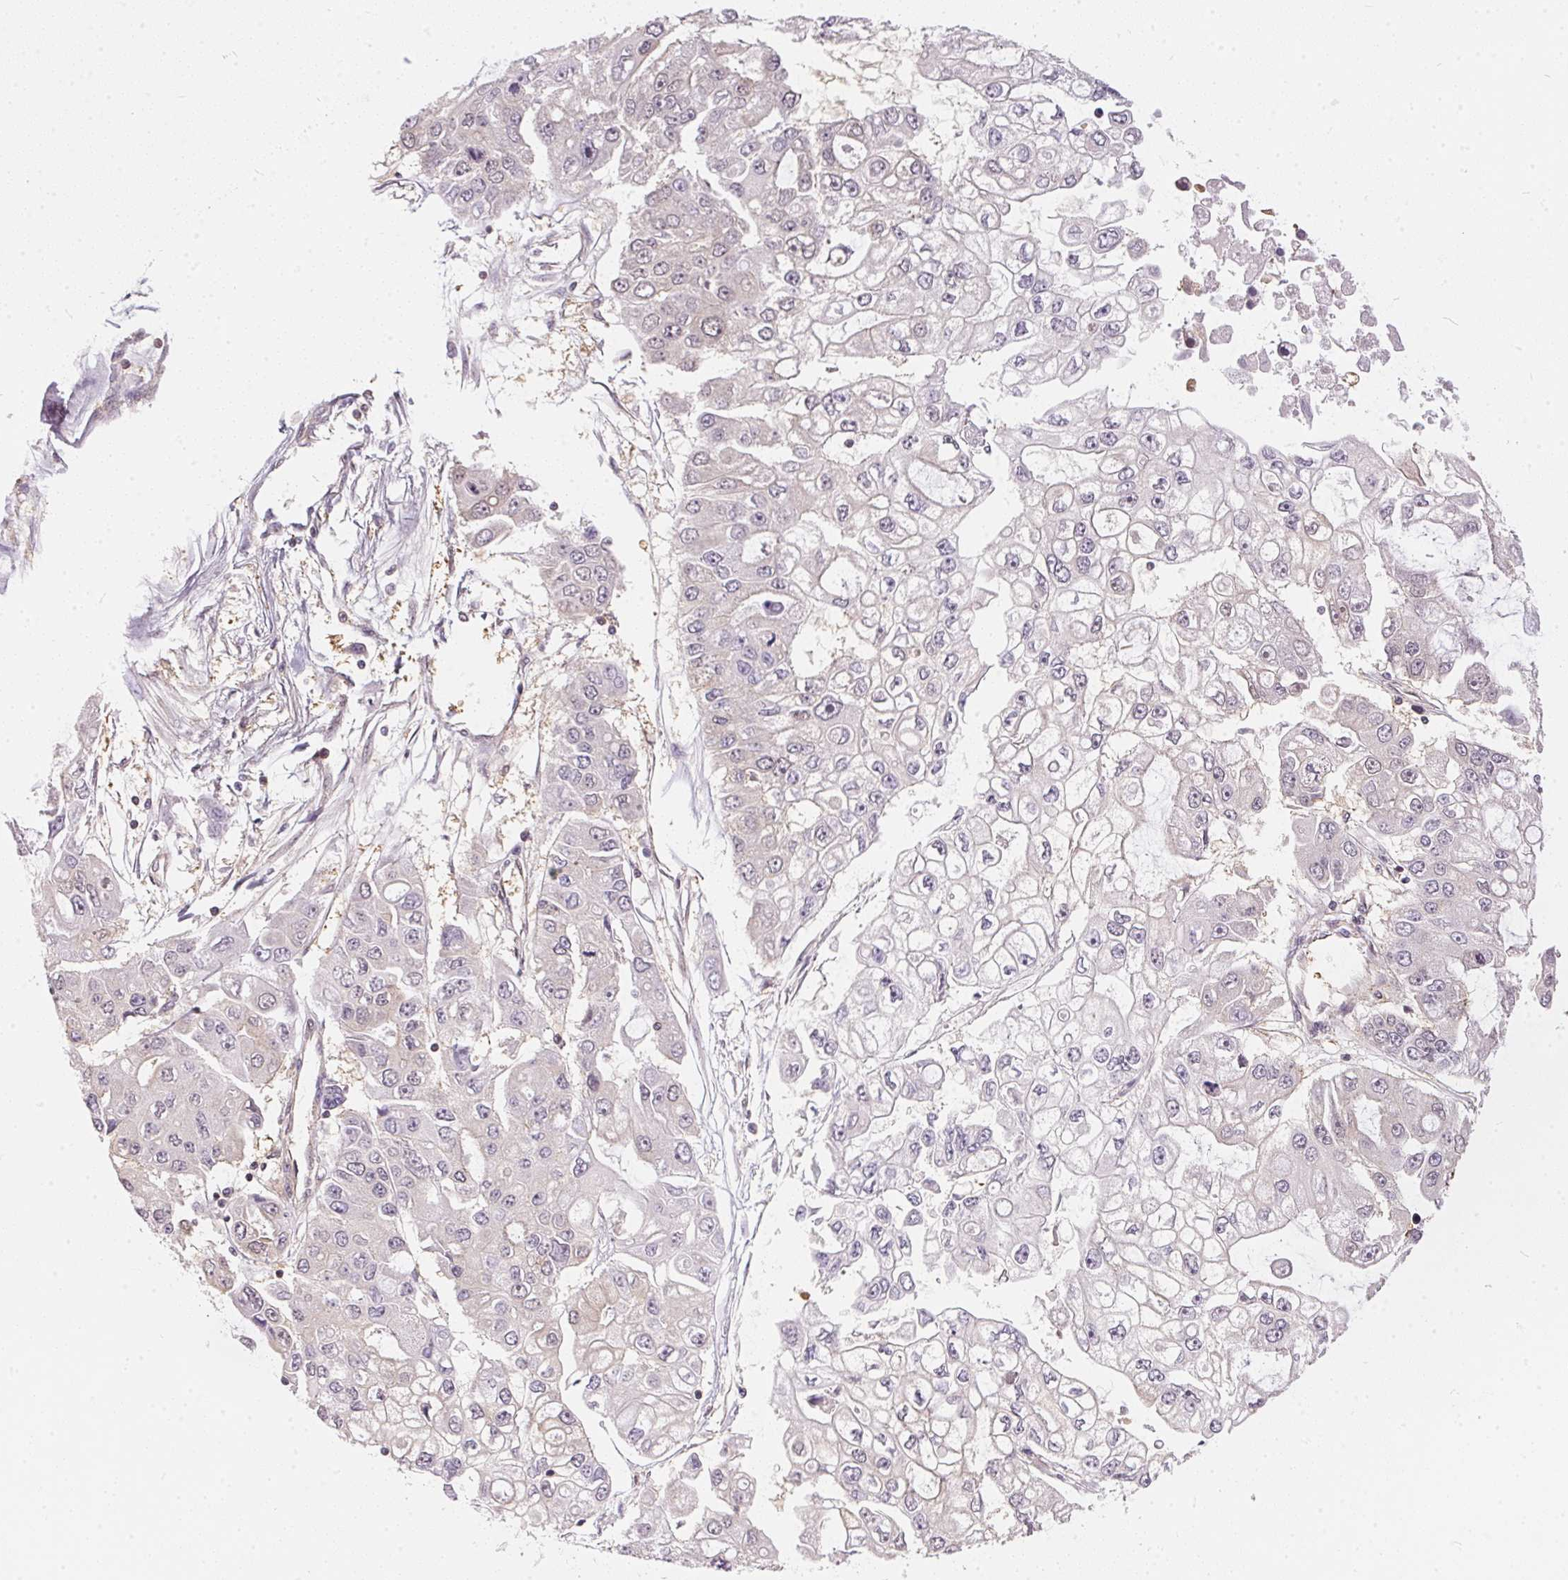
{"staining": {"intensity": "negative", "quantity": "none", "location": "none"}, "tissue": "ovarian cancer", "cell_type": "Tumor cells", "image_type": "cancer", "snomed": [{"axis": "morphology", "description": "Cystadenocarcinoma, serous, NOS"}, {"axis": "topography", "description": "Ovary"}], "caption": "IHC of human serous cystadenocarcinoma (ovarian) demonstrates no expression in tumor cells.", "gene": "BLMH", "patient": {"sex": "female", "age": 56}}